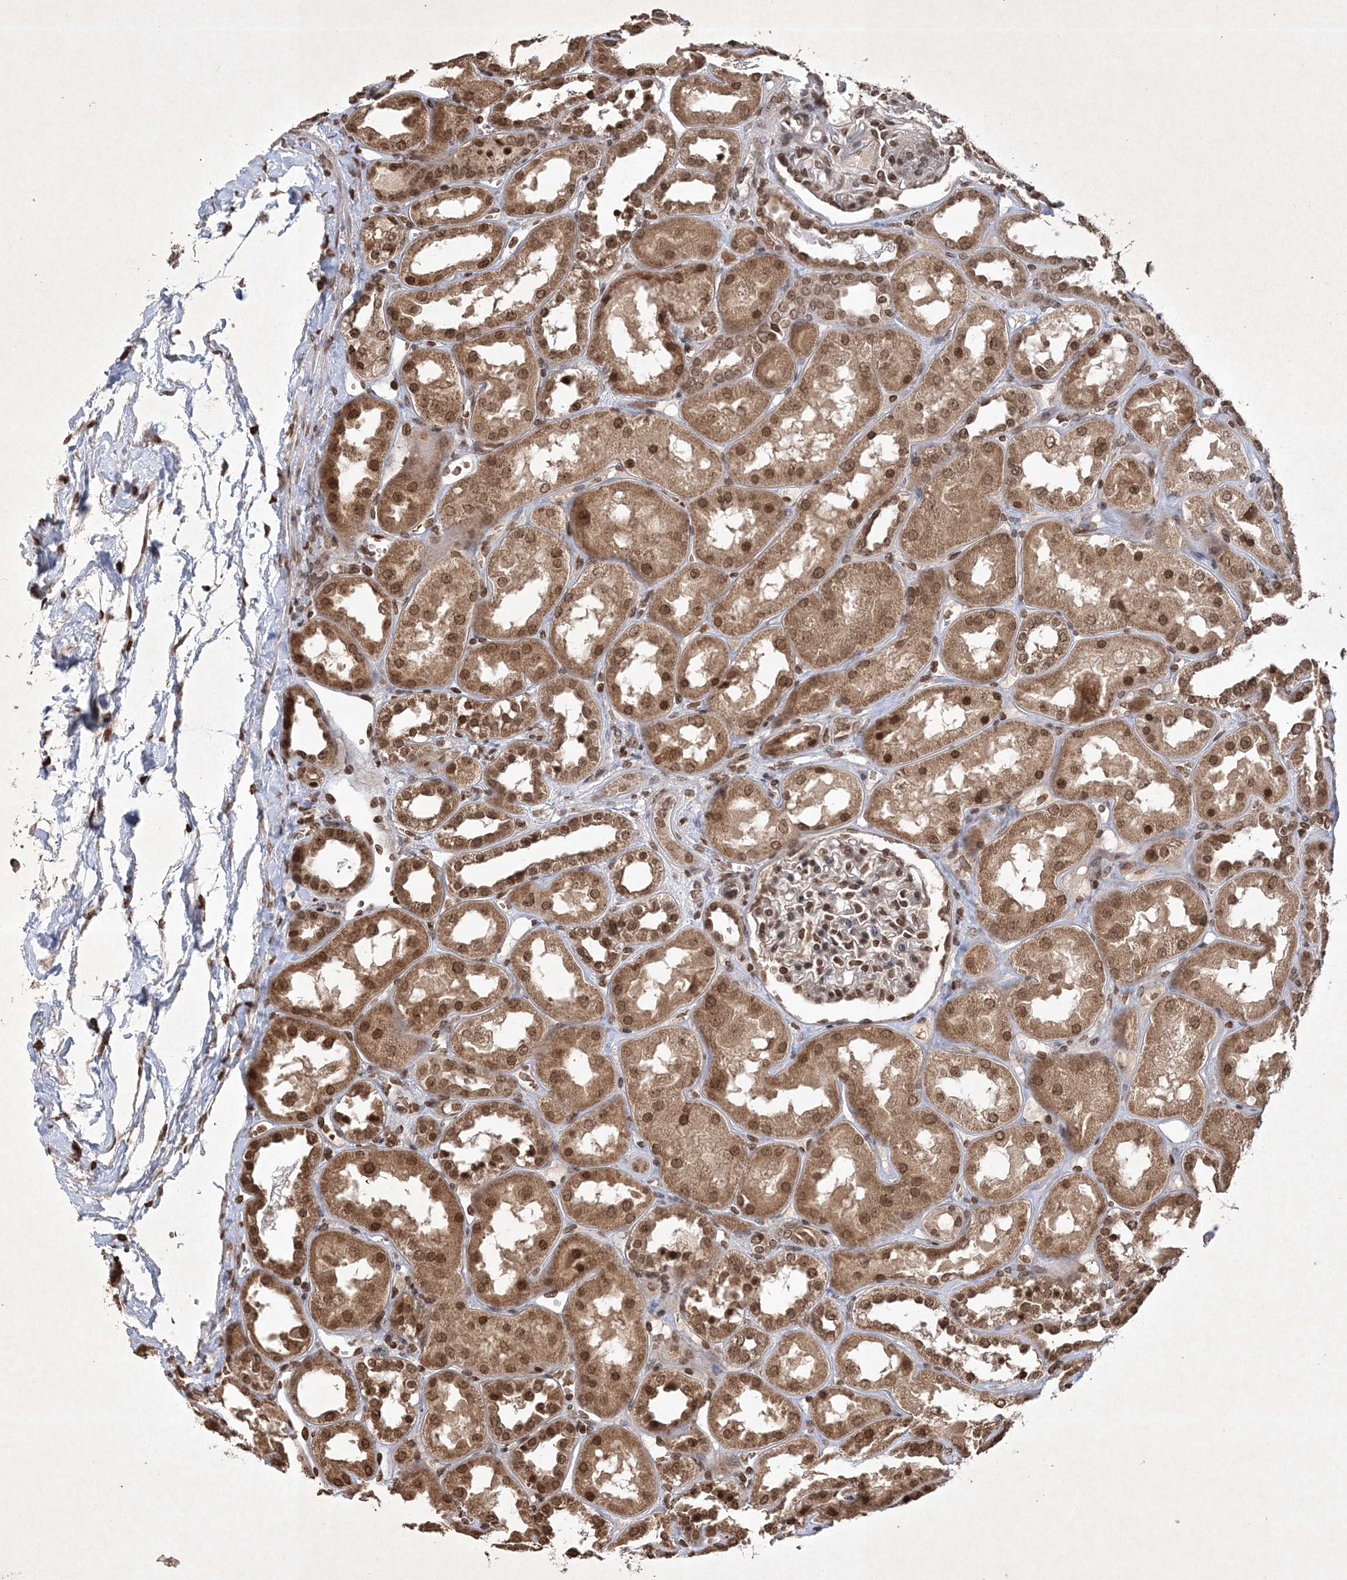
{"staining": {"intensity": "moderate", "quantity": "25%-75%", "location": "nuclear"}, "tissue": "kidney", "cell_type": "Cells in glomeruli", "image_type": "normal", "snomed": [{"axis": "morphology", "description": "Normal tissue, NOS"}, {"axis": "topography", "description": "Kidney"}], "caption": "Immunohistochemical staining of normal human kidney exhibits 25%-75% levels of moderate nuclear protein positivity in approximately 25%-75% of cells in glomeruli. (DAB (3,3'-diaminobenzidine) IHC with brightfield microscopy, high magnification).", "gene": "NEDD9", "patient": {"sex": "male", "age": 70}}